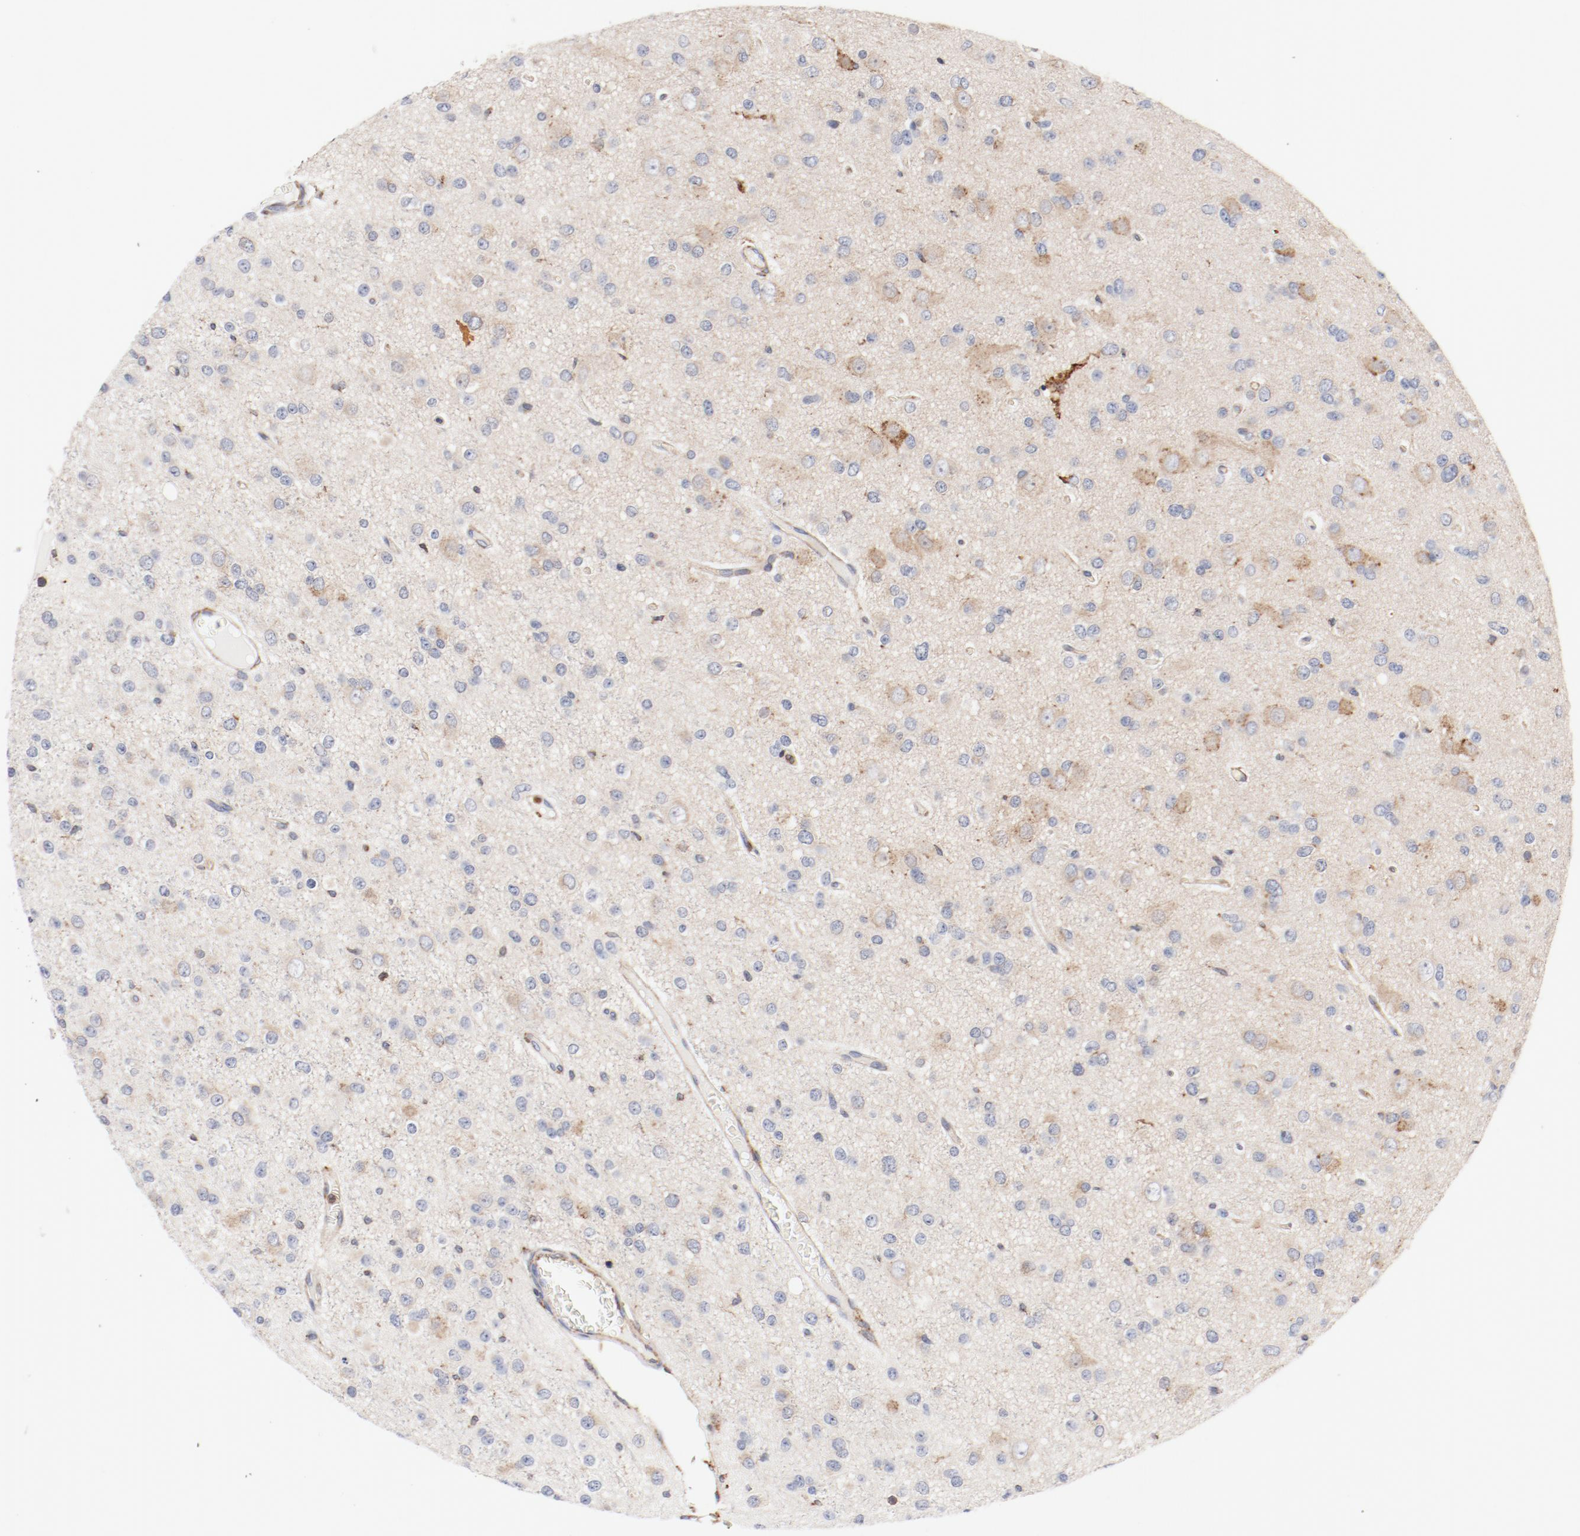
{"staining": {"intensity": "moderate", "quantity": "25%-75%", "location": "cytoplasmic/membranous"}, "tissue": "glioma", "cell_type": "Tumor cells", "image_type": "cancer", "snomed": [{"axis": "morphology", "description": "Glioma, malignant, Low grade"}, {"axis": "topography", "description": "Brain"}], "caption": "Immunohistochemistry of human low-grade glioma (malignant) shows medium levels of moderate cytoplasmic/membranous expression in about 25%-75% of tumor cells. The staining was performed using DAB (3,3'-diaminobenzidine) to visualize the protein expression in brown, while the nuclei were stained in blue with hematoxylin (Magnification: 20x).", "gene": "PDPK1", "patient": {"sex": "male", "age": 42}}